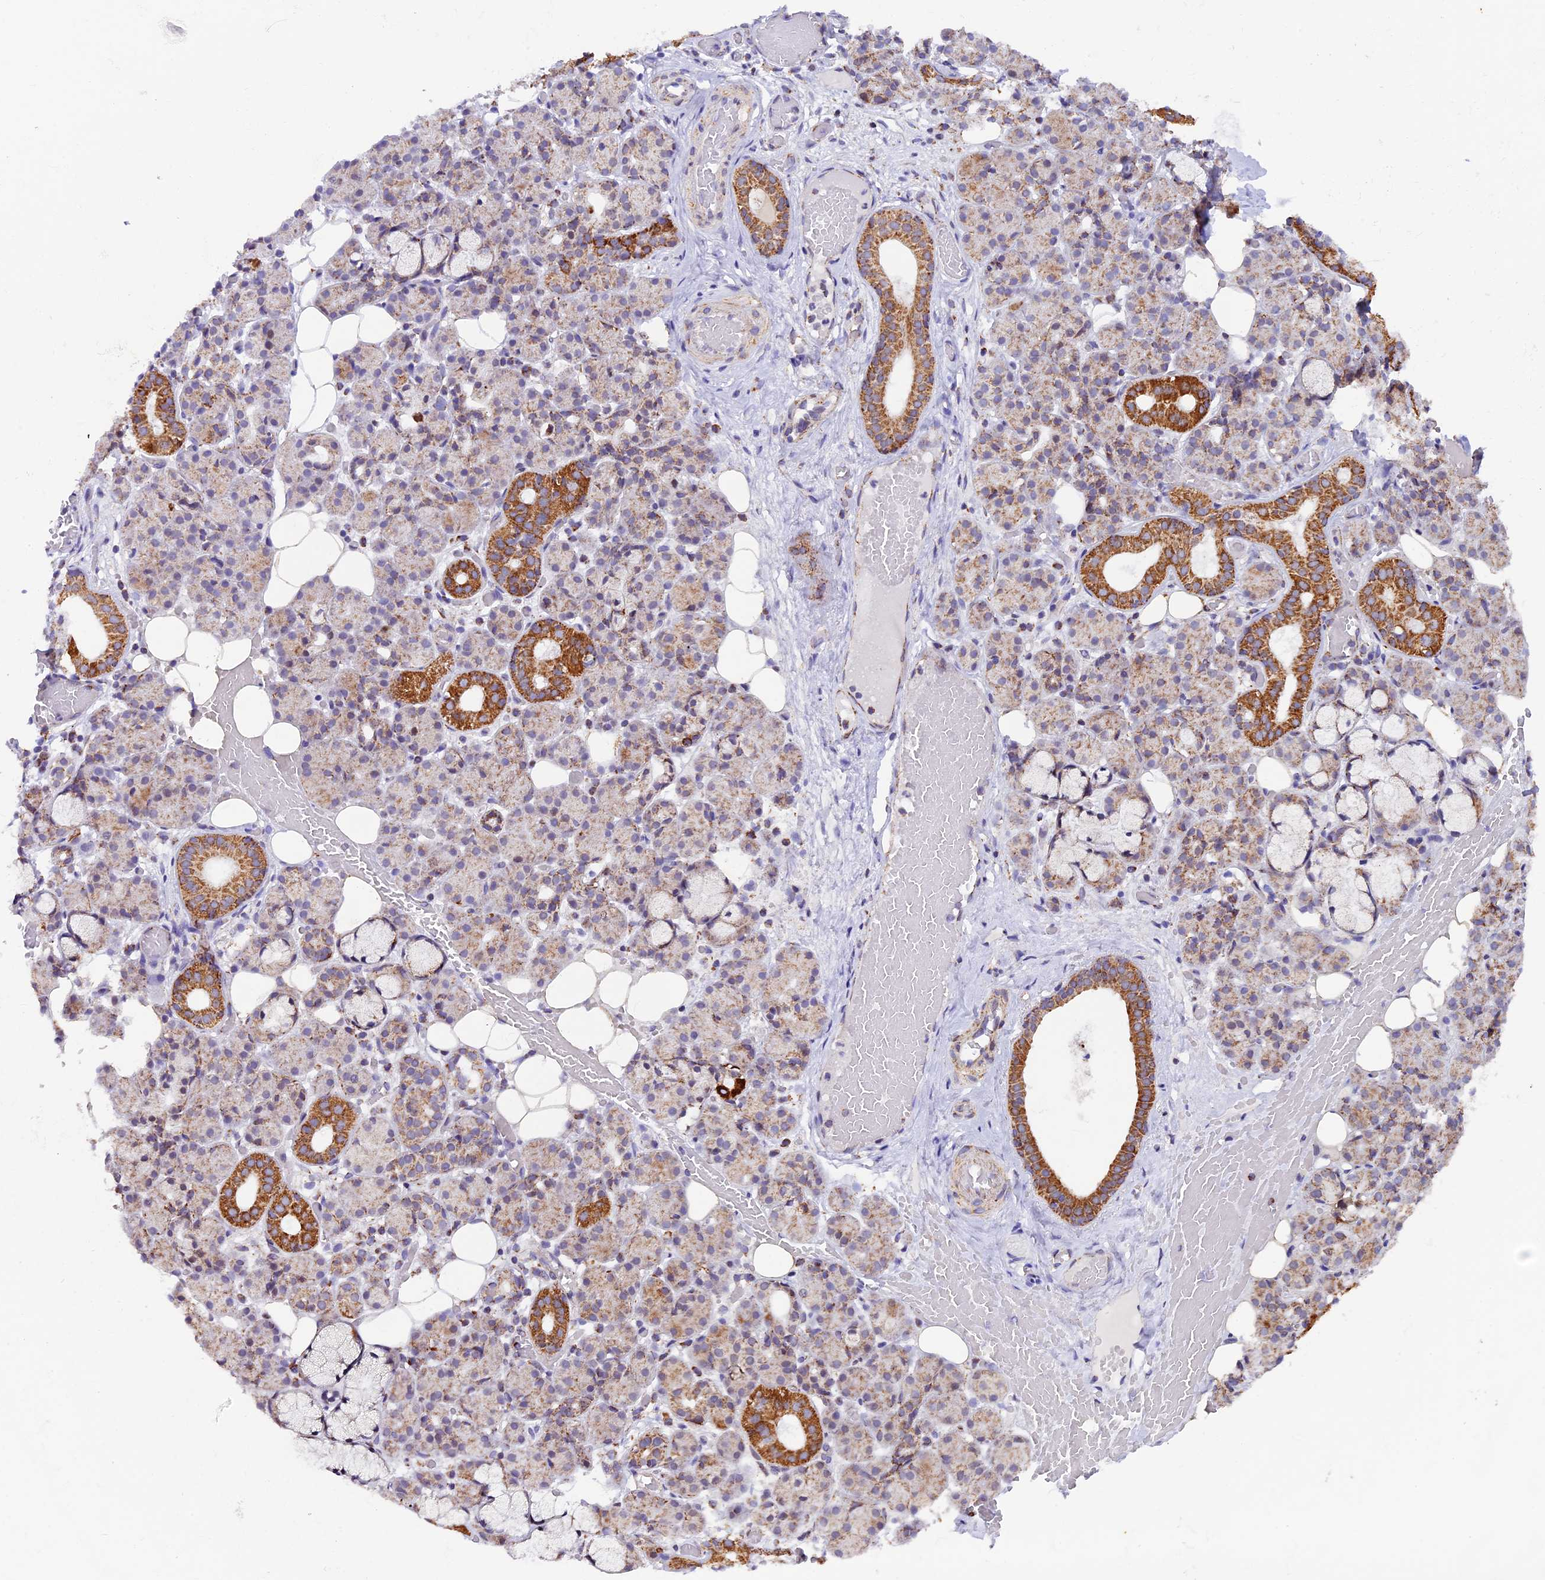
{"staining": {"intensity": "strong", "quantity": "<25%", "location": "cytoplasmic/membranous"}, "tissue": "salivary gland", "cell_type": "Glandular cells", "image_type": "normal", "snomed": [{"axis": "morphology", "description": "Normal tissue, NOS"}, {"axis": "topography", "description": "Salivary gland"}], "caption": "Strong cytoplasmic/membranous staining for a protein is identified in approximately <25% of glandular cells of benign salivary gland using immunohistochemistry.", "gene": "TFAM", "patient": {"sex": "male", "age": 63}}